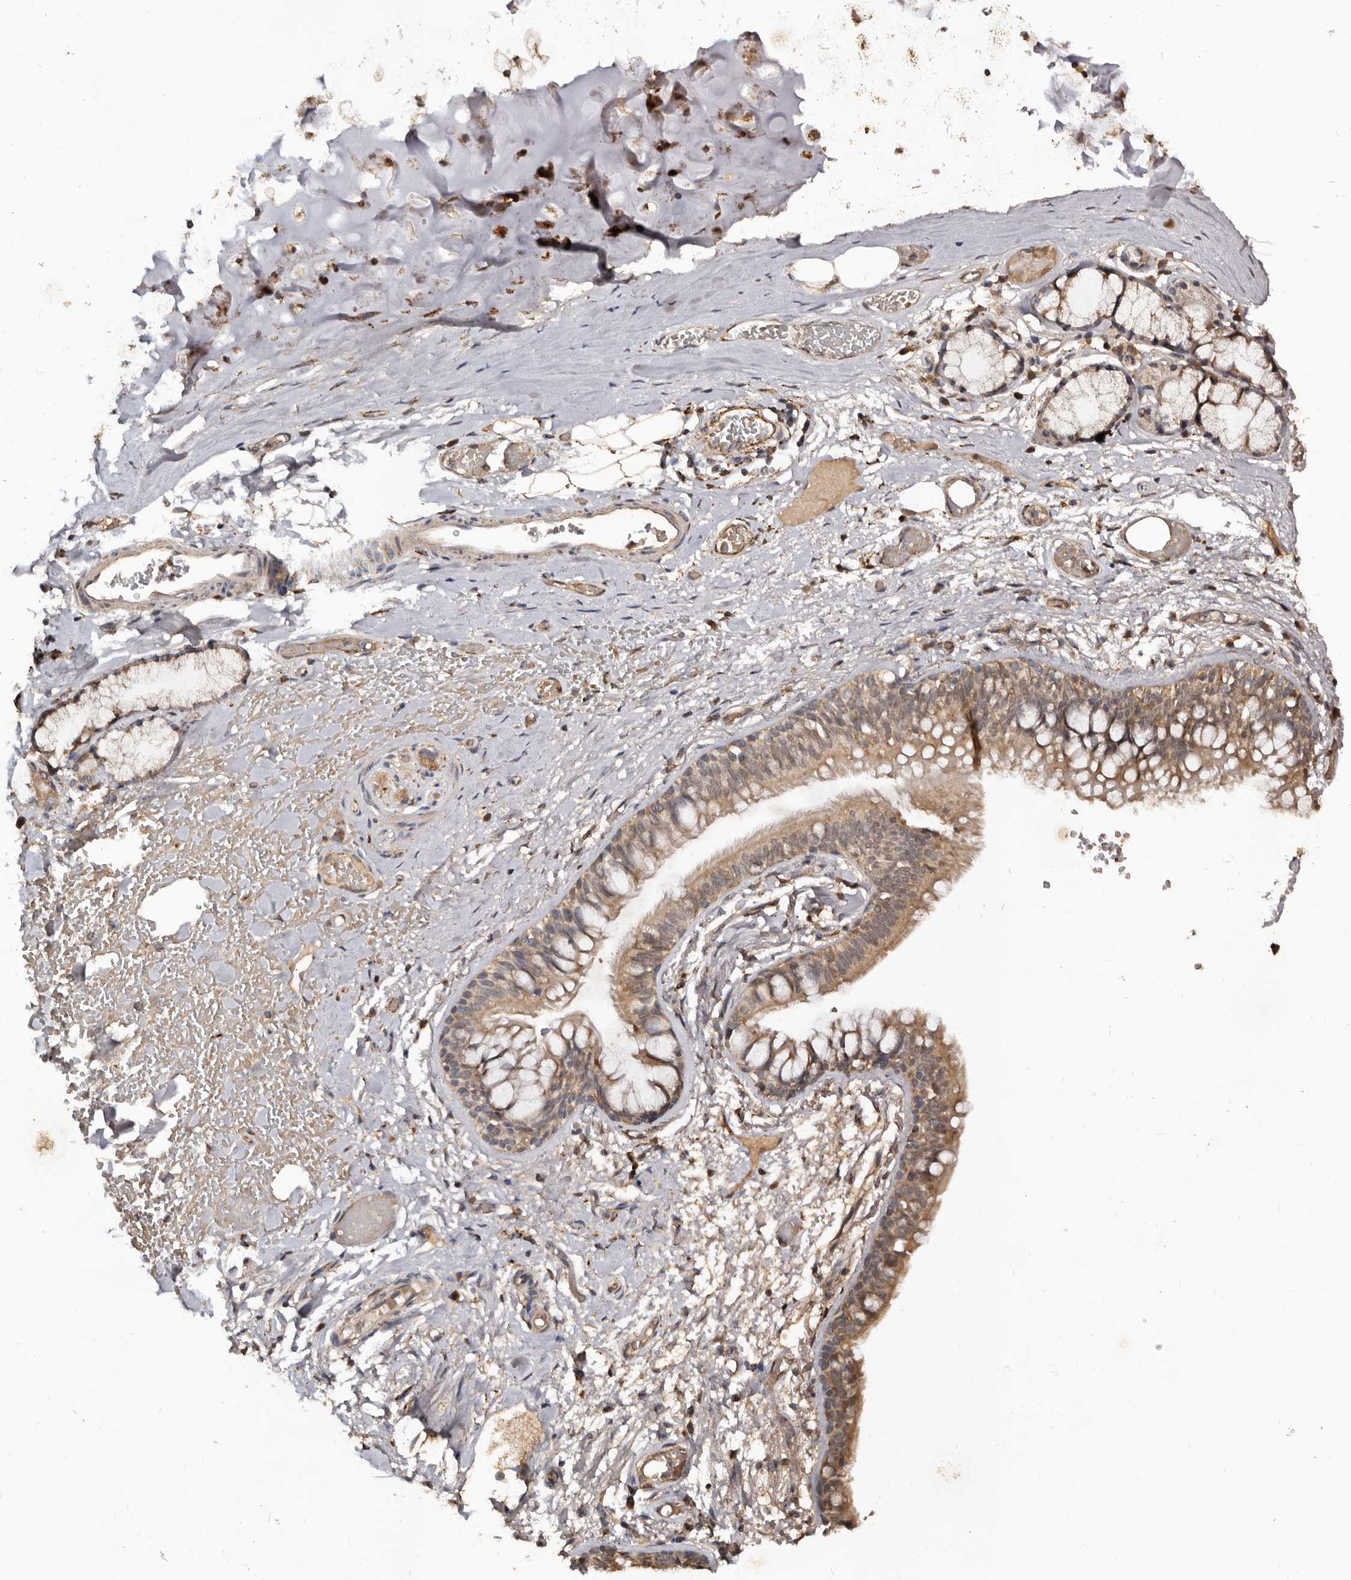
{"staining": {"intensity": "moderate", "quantity": ">75%", "location": "cytoplasmic/membranous"}, "tissue": "adipose tissue", "cell_type": "Adipocytes", "image_type": "normal", "snomed": [{"axis": "morphology", "description": "Normal tissue, NOS"}, {"axis": "topography", "description": "Cartilage tissue"}, {"axis": "topography", "description": "Bronchus"}], "caption": "Moderate cytoplasmic/membranous positivity for a protein is appreciated in about >75% of adipocytes of normal adipose tissue using immunohistochemistry.", "gene": "AKAP7", "patient": {"sex": "female", "age": 73}}